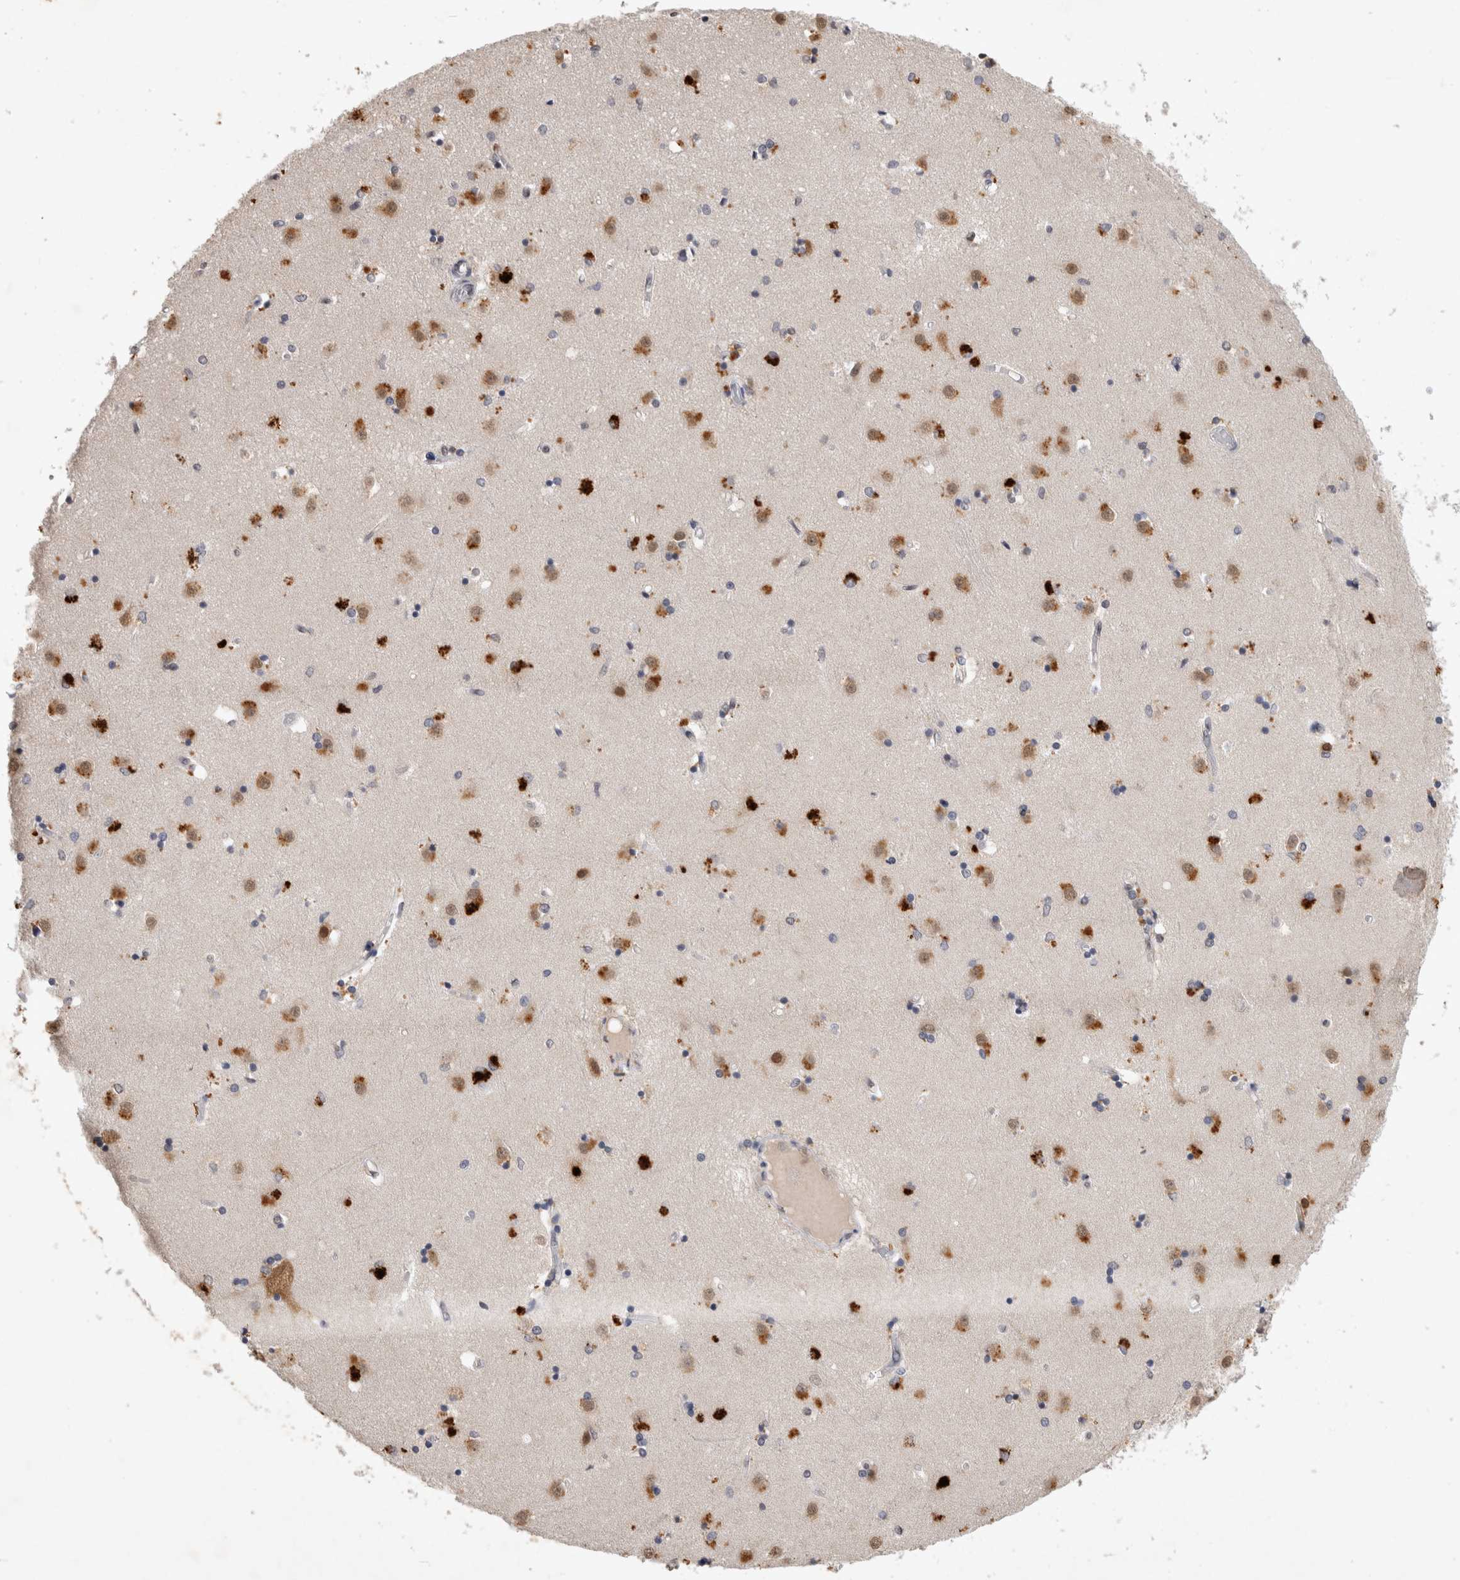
{"staining": {"intensity": "strong", "quantity": "25%-75%", "location": "cytoplasmic/membranous,nuclear"}, "tissue": "caudate", "cell_type": "Glial cells", "image_type": "normal", "snomed": [{"axis": "morphology", "description": "Normal tissue, NOS"}, {"axis": "topography", "description": "Lateral ventricle wall"}], "caption": "About 25%-75% of glial cells in benign human caudate exhibit strong cytoplasmic/membranous,nuclear protein staining as visualized by brown immunohistochemical staining.", "gene": "XRCC5", "patient": {"sex": "male", "age": 45}}